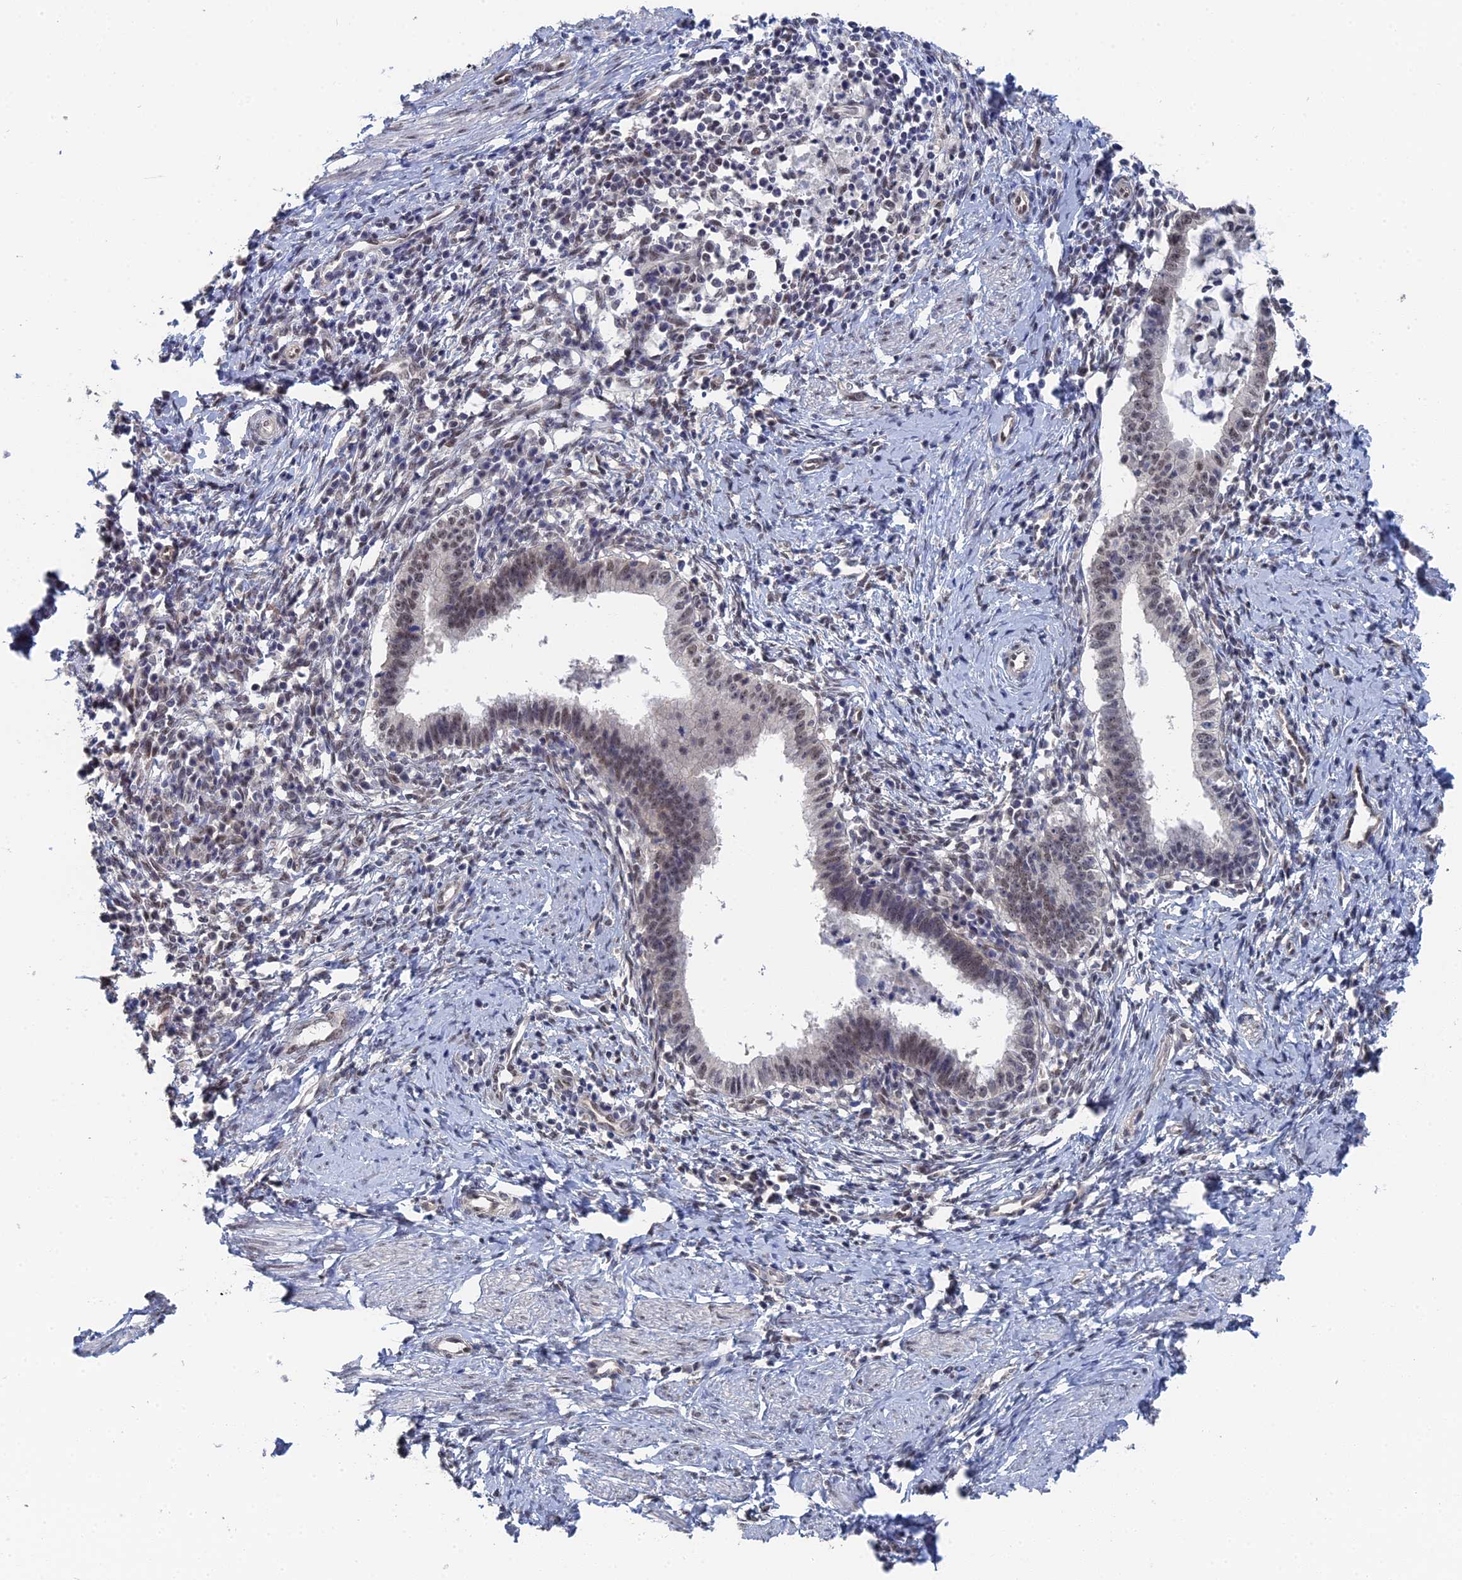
{"staining": {"intensity": "weak", "quantity": "25%-75%", "location": "nuclear"}, "tissue": "cervical cancer", "cell_type": "Tumor cells", "image_type": "cancer", "snomed": [{"axis": "morphology", "description": "Adenocarcinoma, NOS"}, {"axis": "topography", "description": "Cervix"}], "caption": "The image demonstrates staining of cervical adenocarcinoma, revealing weak nuclear protein positivity (brown color) within tumor cells.", "gene": "TSSC4", "patient": {"sex": "female", "age": 36}}